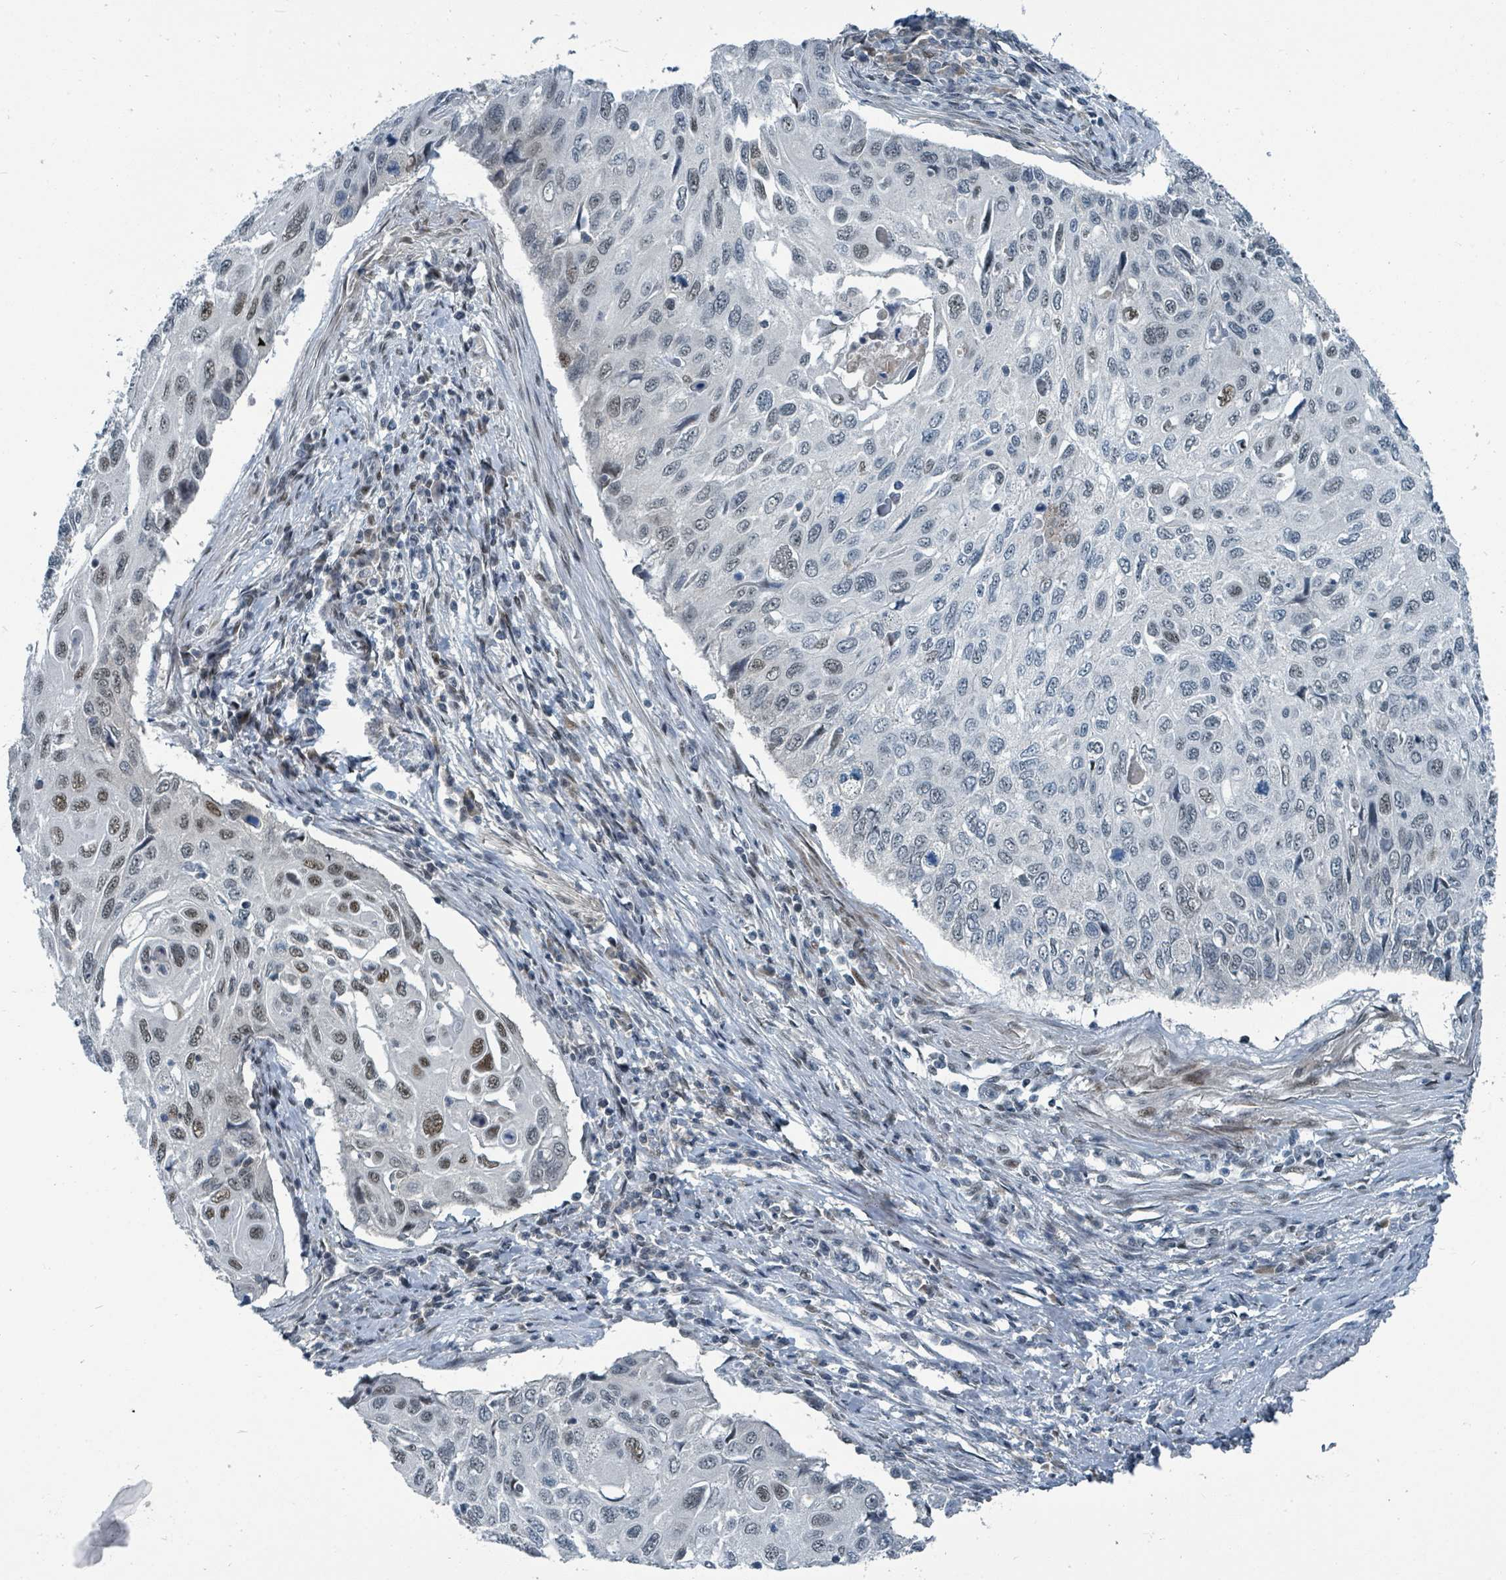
{"staining": {"intensity": "weak", "quantity": "25%-75%", "location": "nuclear"}, "tissue": "cervical cancer", "cell_type": "Tumor cells", "image_type": "cancer", "snomed": [{"axis": "morphology", "description": "Squamous cell carcinoma, NOS"}, {"axis": "topography", "description": "Cervix"}], "caption": "Weak nuclear protein positivity is seen in approximately 25%-75% of tumor cells in squamous cell carcinoma (cervical).", "gene": "UCK1", "patient": {"sex": "female", "age": 70}}